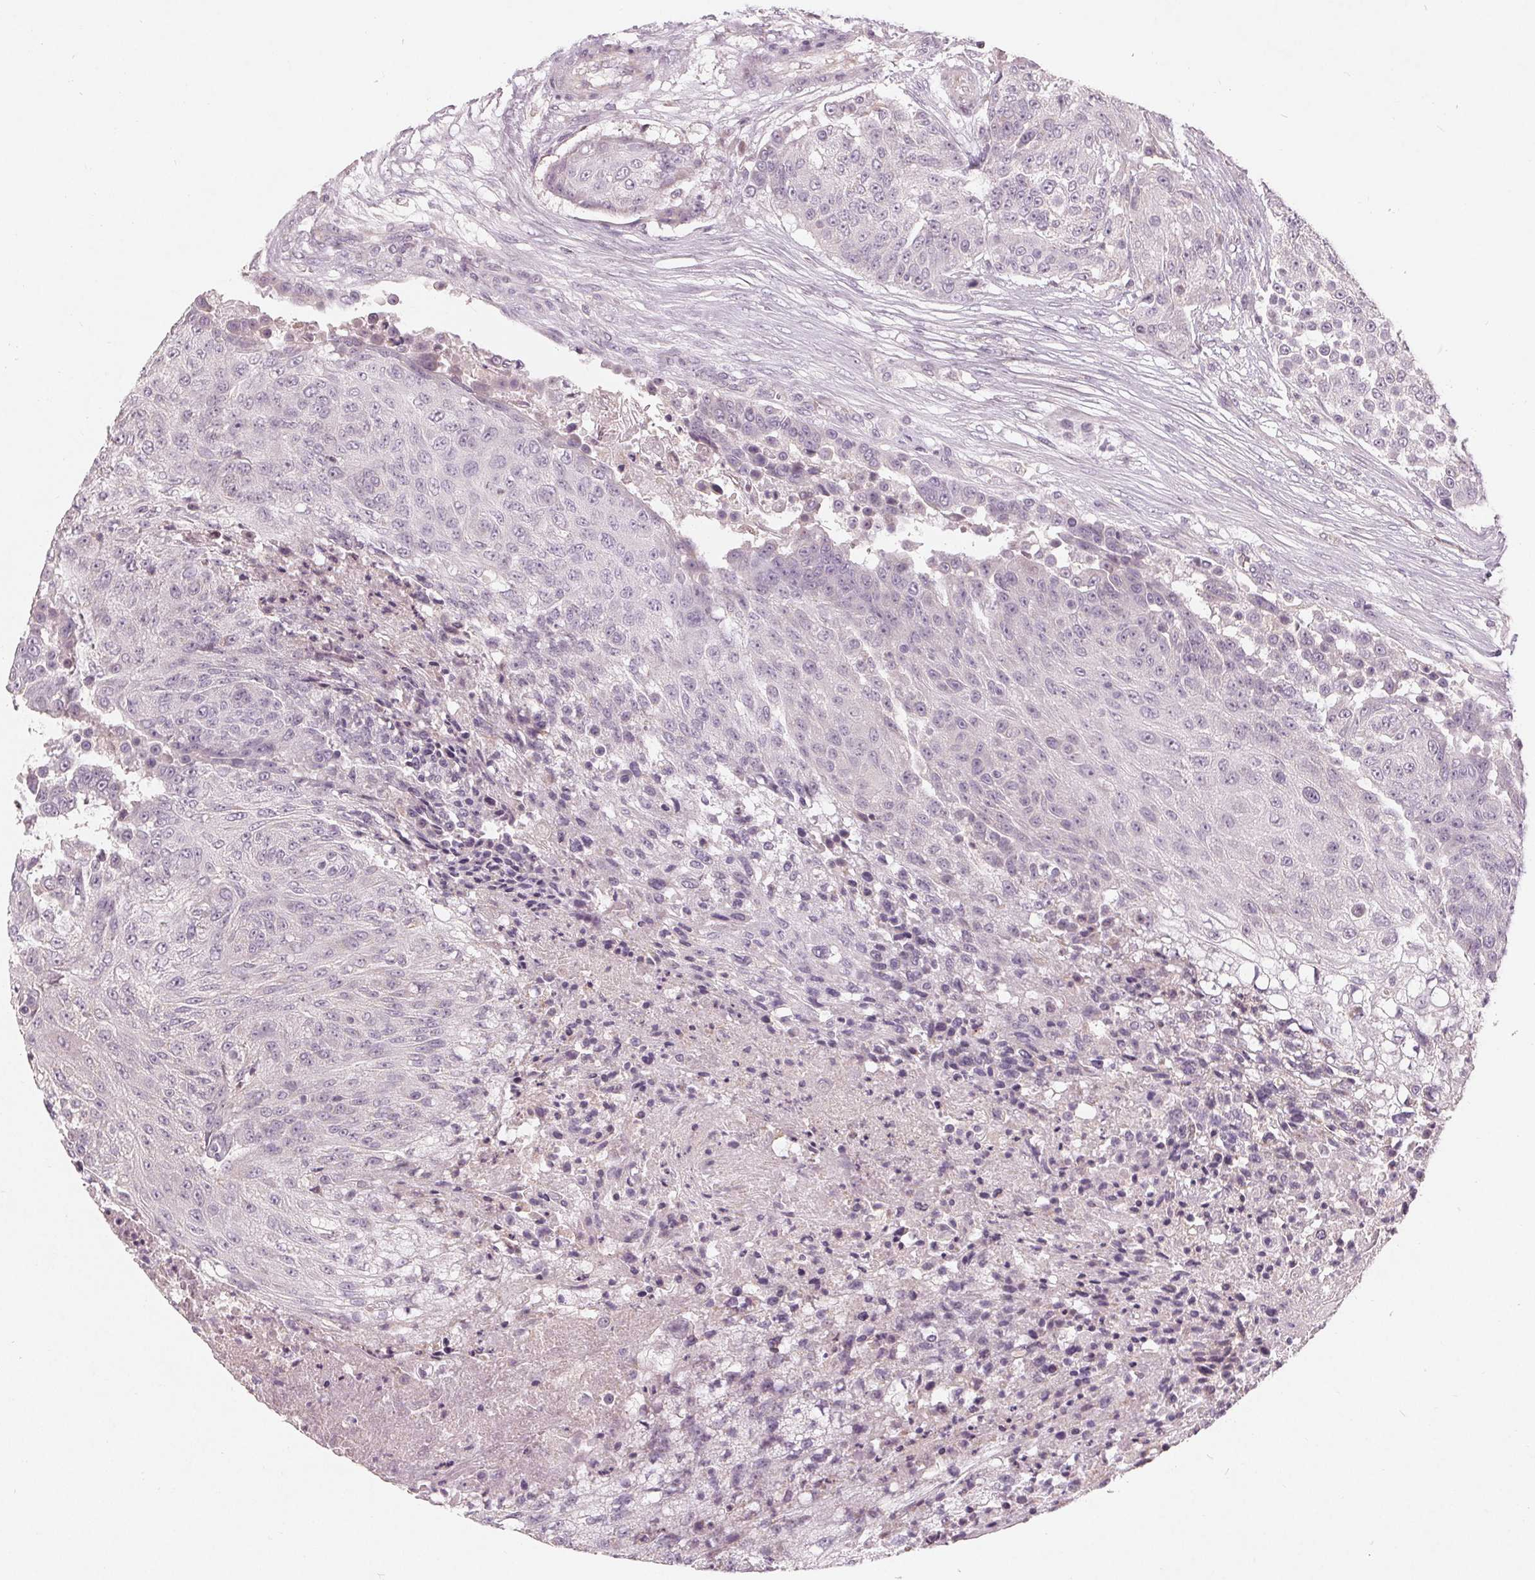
{"staining": {"intensity": "negative", "quantity": "none", "location": "none"}, "tissue": "urothelial cancer", "cell_type": "Tumor cells", "image_type": "cancer", "snomed": [{"axis": "morphology", "description": "Urothelial carcinoma, High grade"}, {"axis": "topography", "description": "Urinary bladder"}], "caption": "A photomicrograph of urothelial cancer stained for a protein exhibits no brown staining in tumor cells.", "gene": "TRIM60", "patient": {"sex": "female", "age": 63}}